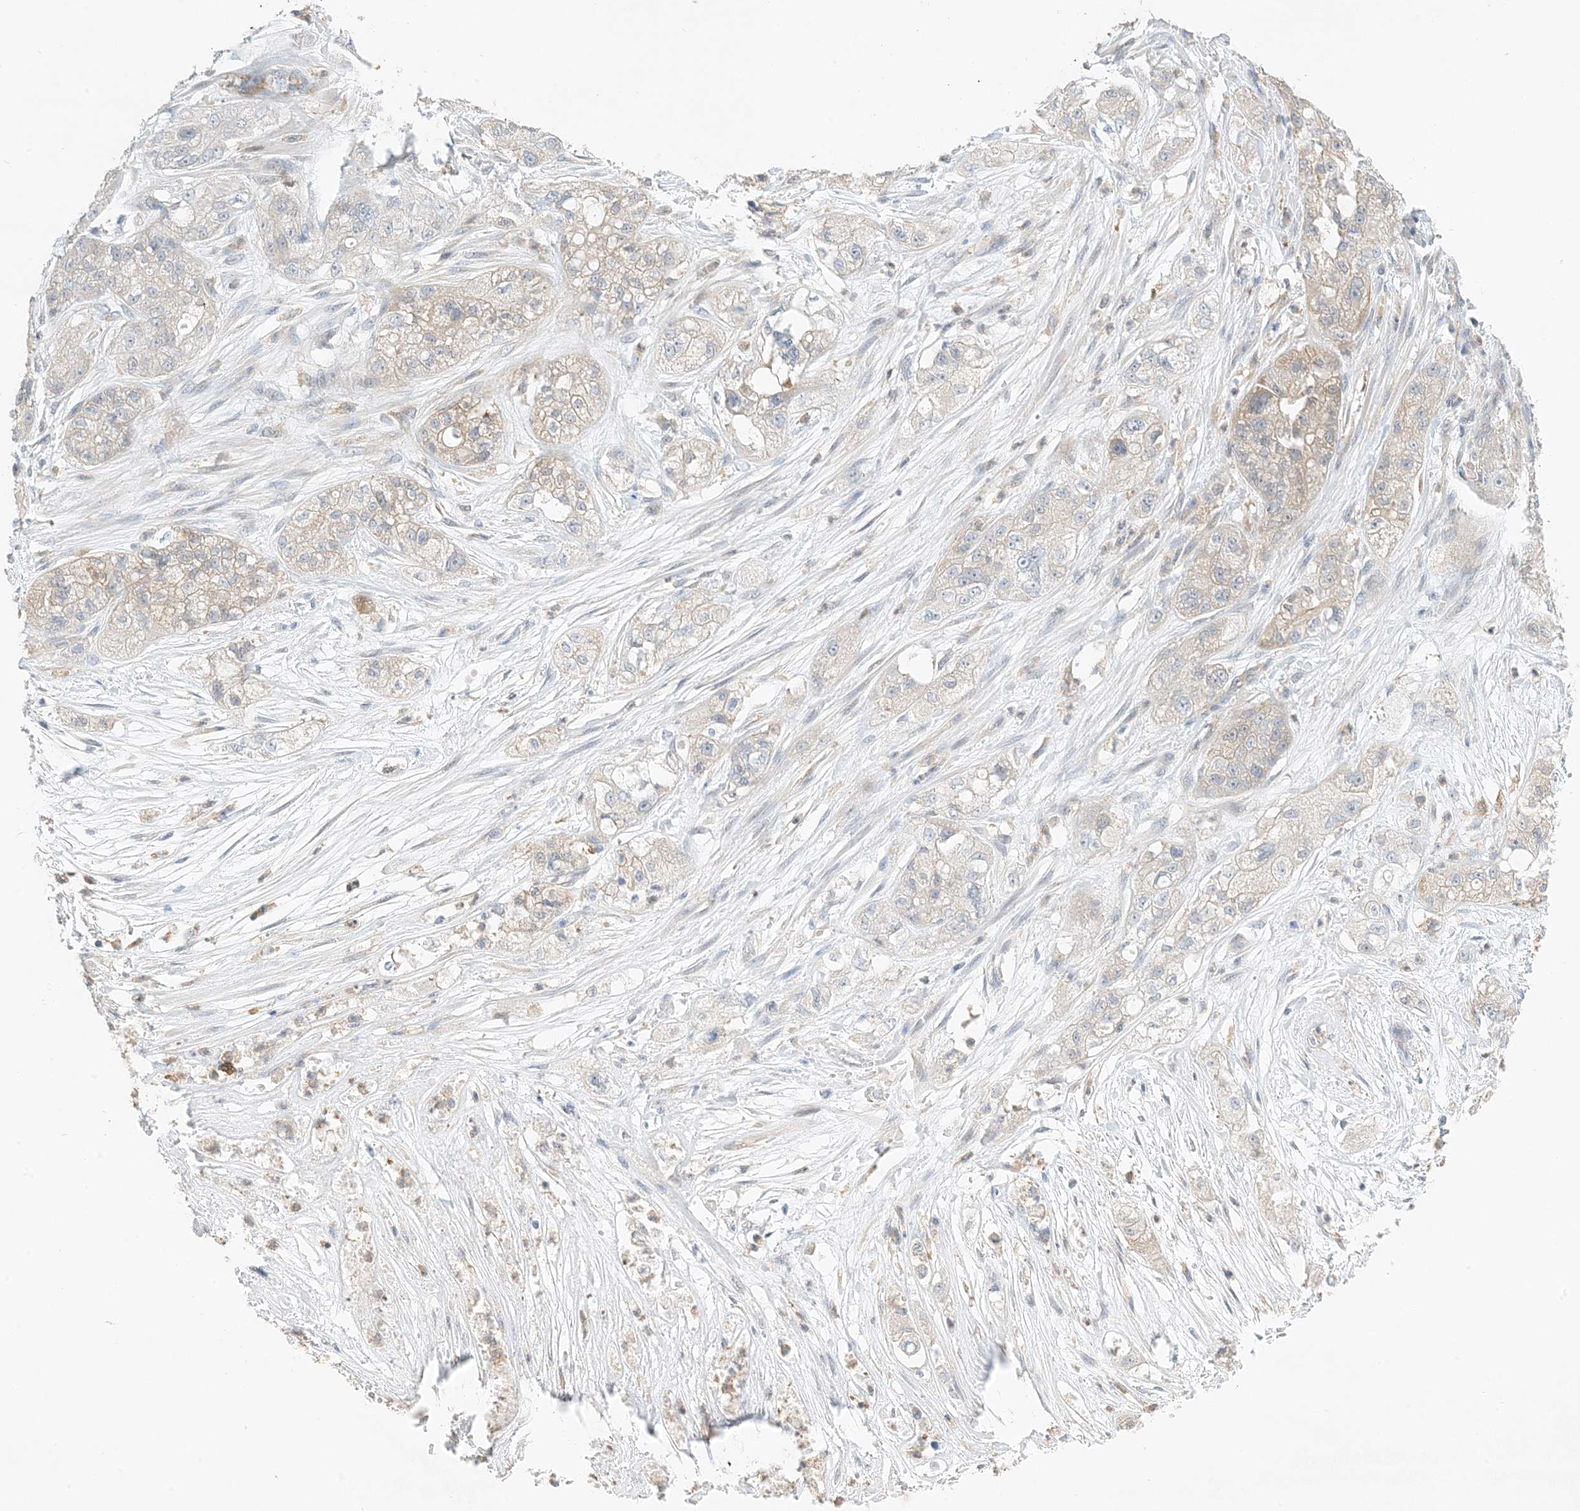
{"staining": {"intensity": "negative", "quantity": "none", "location": "none"}, "tissue": "pancreatic cancer", "cell_type": "Tumor cells", "image_type": "cancer", "snomed": [{"axis": "morphology", "description": "Adenocarcinoma, NOS"}, {"axis": "topography", "description": "Pancreas"}], "caption": "Pancreatic cancer was stained to show a protein in brown. There is no significant positivity in tumor cells.", "gene": "KIFBP", "patient": {"sex": "female", "age": 78}}